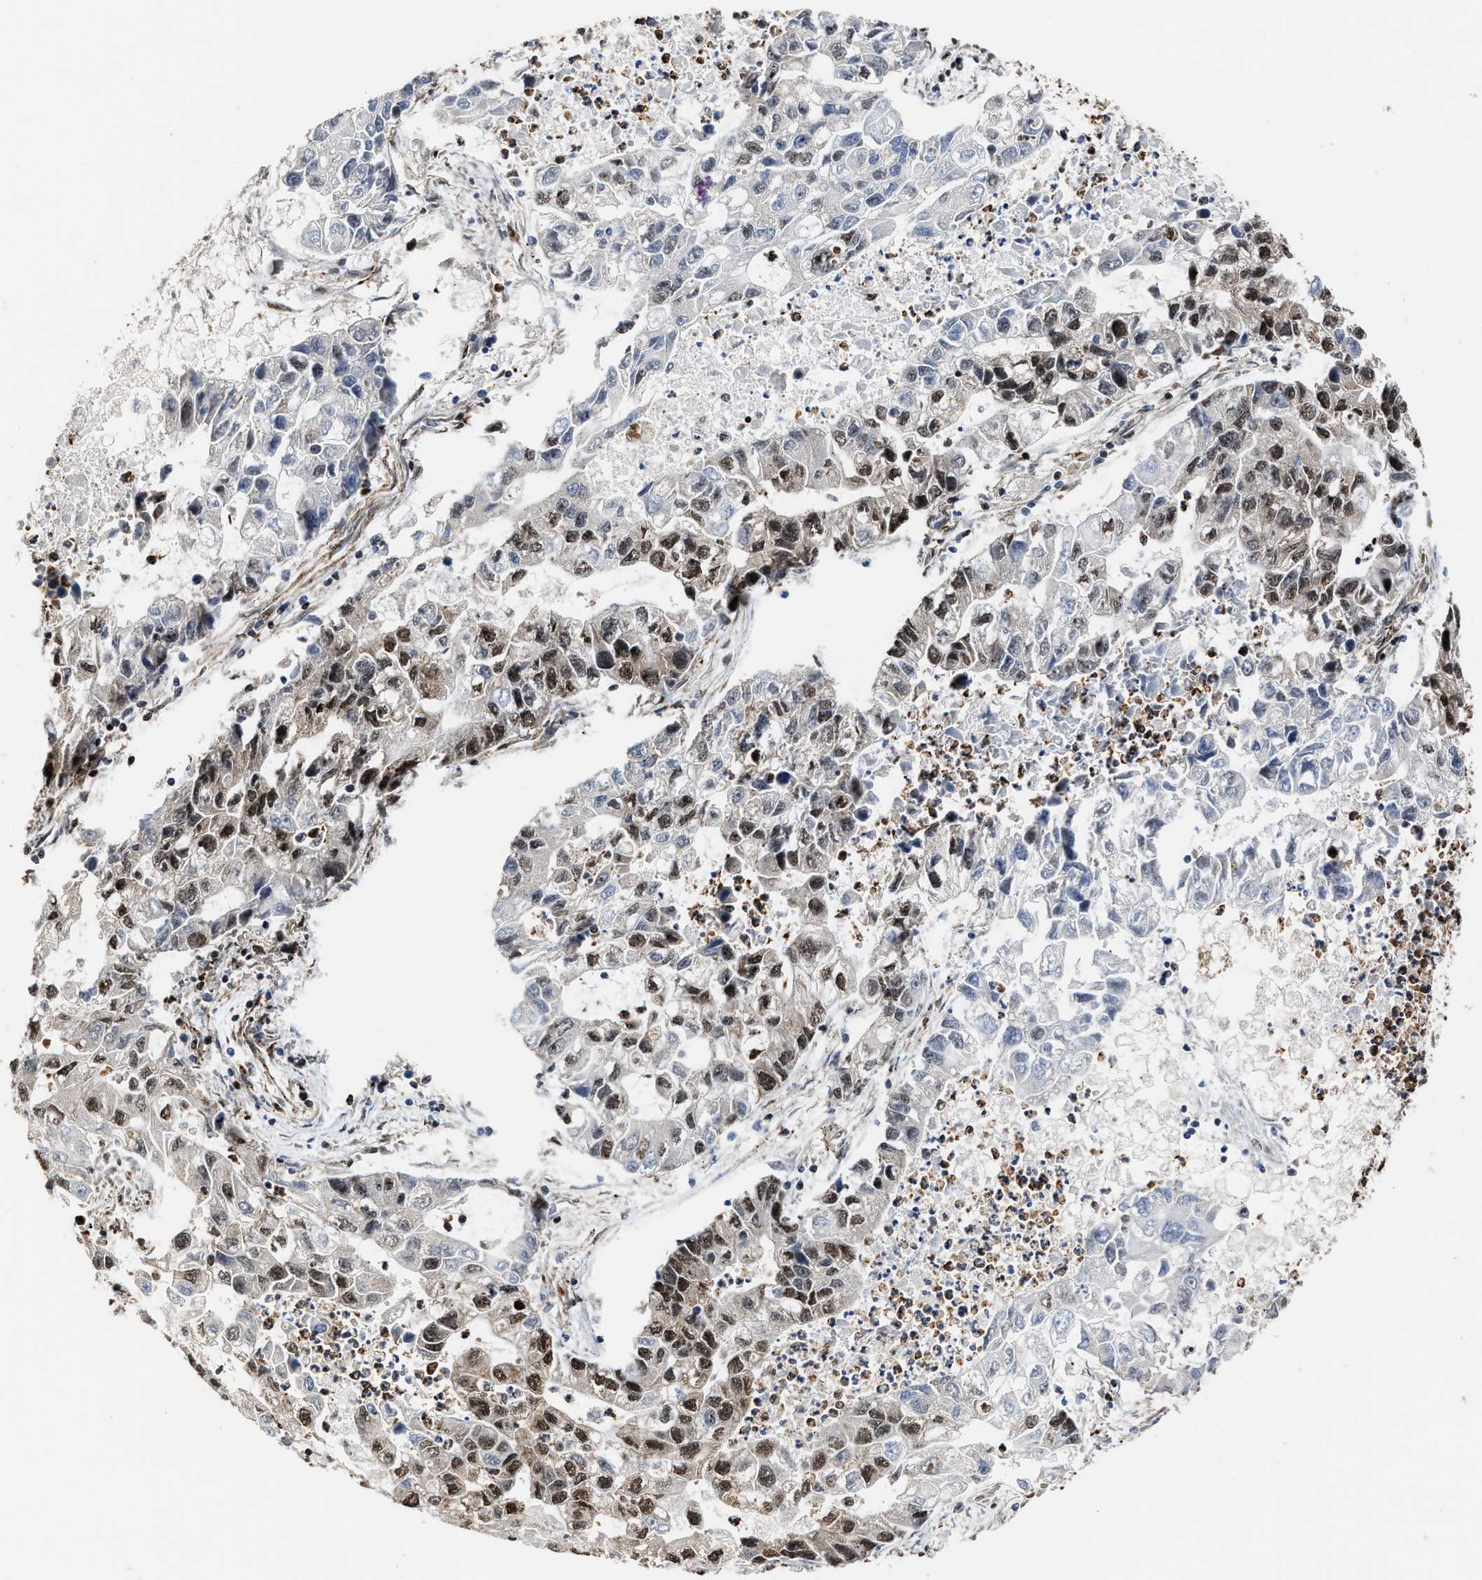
{"staining": {"intensity": "moderate", "quantity": "25%-75%", "location": "cytoplasmic/membranous,nuclear"}, "tissue": "lung cancer", "cell_type": "Tumor cells", "image_type": "cancer", "snomed": [{"axis": "morphology", "description": "Adenocarcinoma, NOS"}, {"axis": "topography", "description": "Lung"}], "caption": "The immunohistochemical stain shows moderate cytoplasmic/membranous and nuclear positivity in tumor cells of lung cancer tissue.", "gene": "SEPTIN2", "patient": {"sex": "female", "age": 51}}